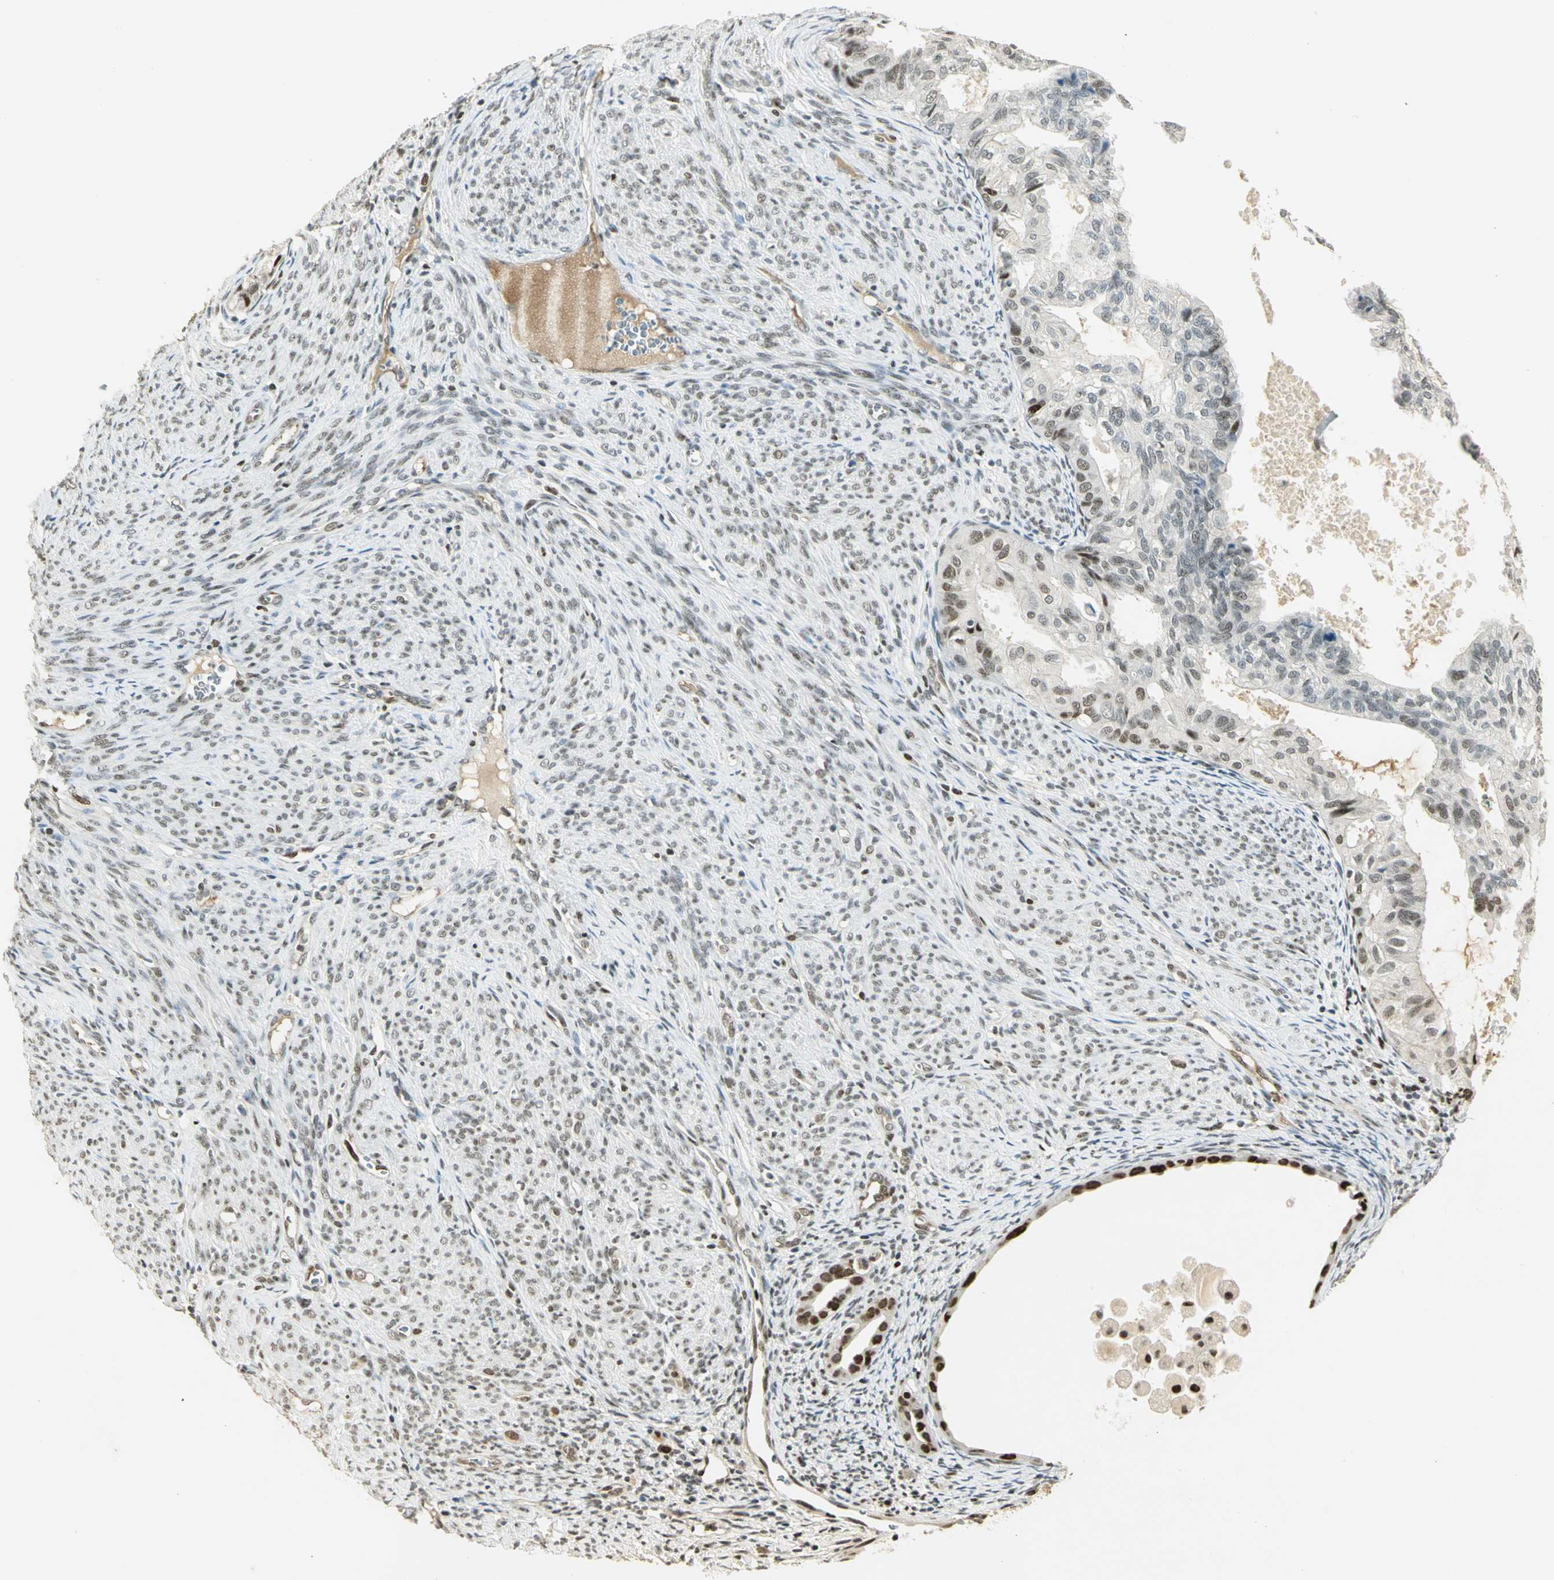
{"staining": {"intensity": "moderate", "quantity": "<25%", "location": "nuclear"}, "tissue": "cervical cancer", "cell_type": "Tumor cells", "image_type": "cancer", "snomed": [{"axis": "morphology", "description": "Normal tissue, NOS"}, {"axis": "morphology", "description": "Adenocarcinoma, NOS"}, {"axis": "topography", "description": "Cervix"}, {"axis": "topography", "description": "Endometrium"}], "caption": "Immunohistochemistry (IHC) of human cervical cancer (adenocarcinoma) demonstrates low levels of moderate nuclear staining in about <25% of tumor cells.", "gene": "AK6", "patient": {"sex": "female", "age": 86}}